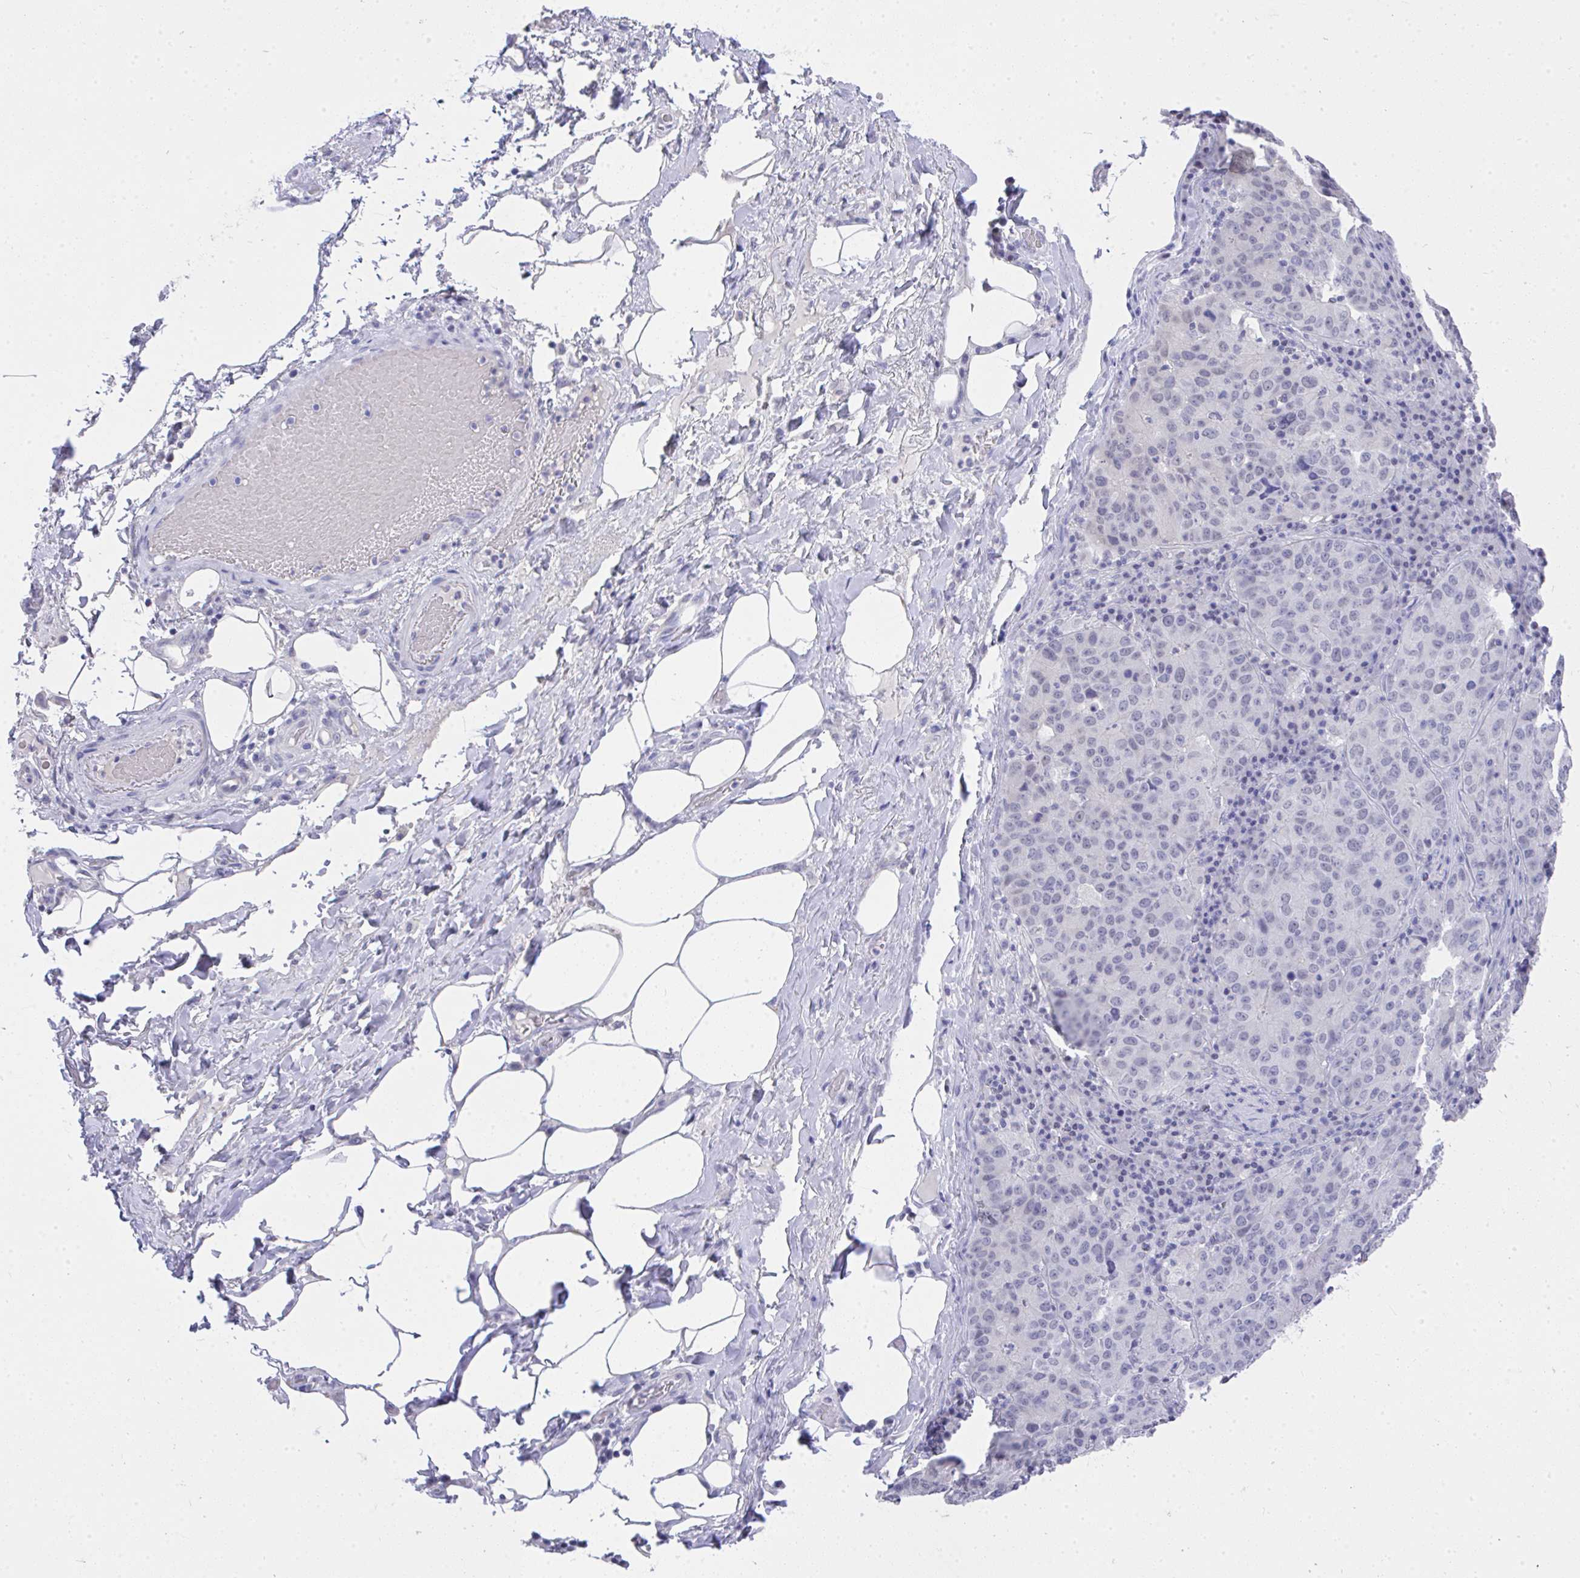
{"staining": {"intensity": "negative", "quantity": "none", "location": "none"}, "tissue": "stomach cancer", "cell_type": "Tumor cells", "image_type": "cancer", "snomed": [{"axis": "morphology", "description": "Adenocarcinoma, NOS"}, {"axis": "topography", "description": "Stomach"}], "caption": "Immunohistochemical staining of human adenocarcinoma (stomach) displays no significant positivity in tumor cells.", "gene": "MS4A12", "patient": {"sex": "male", "age": 71}}